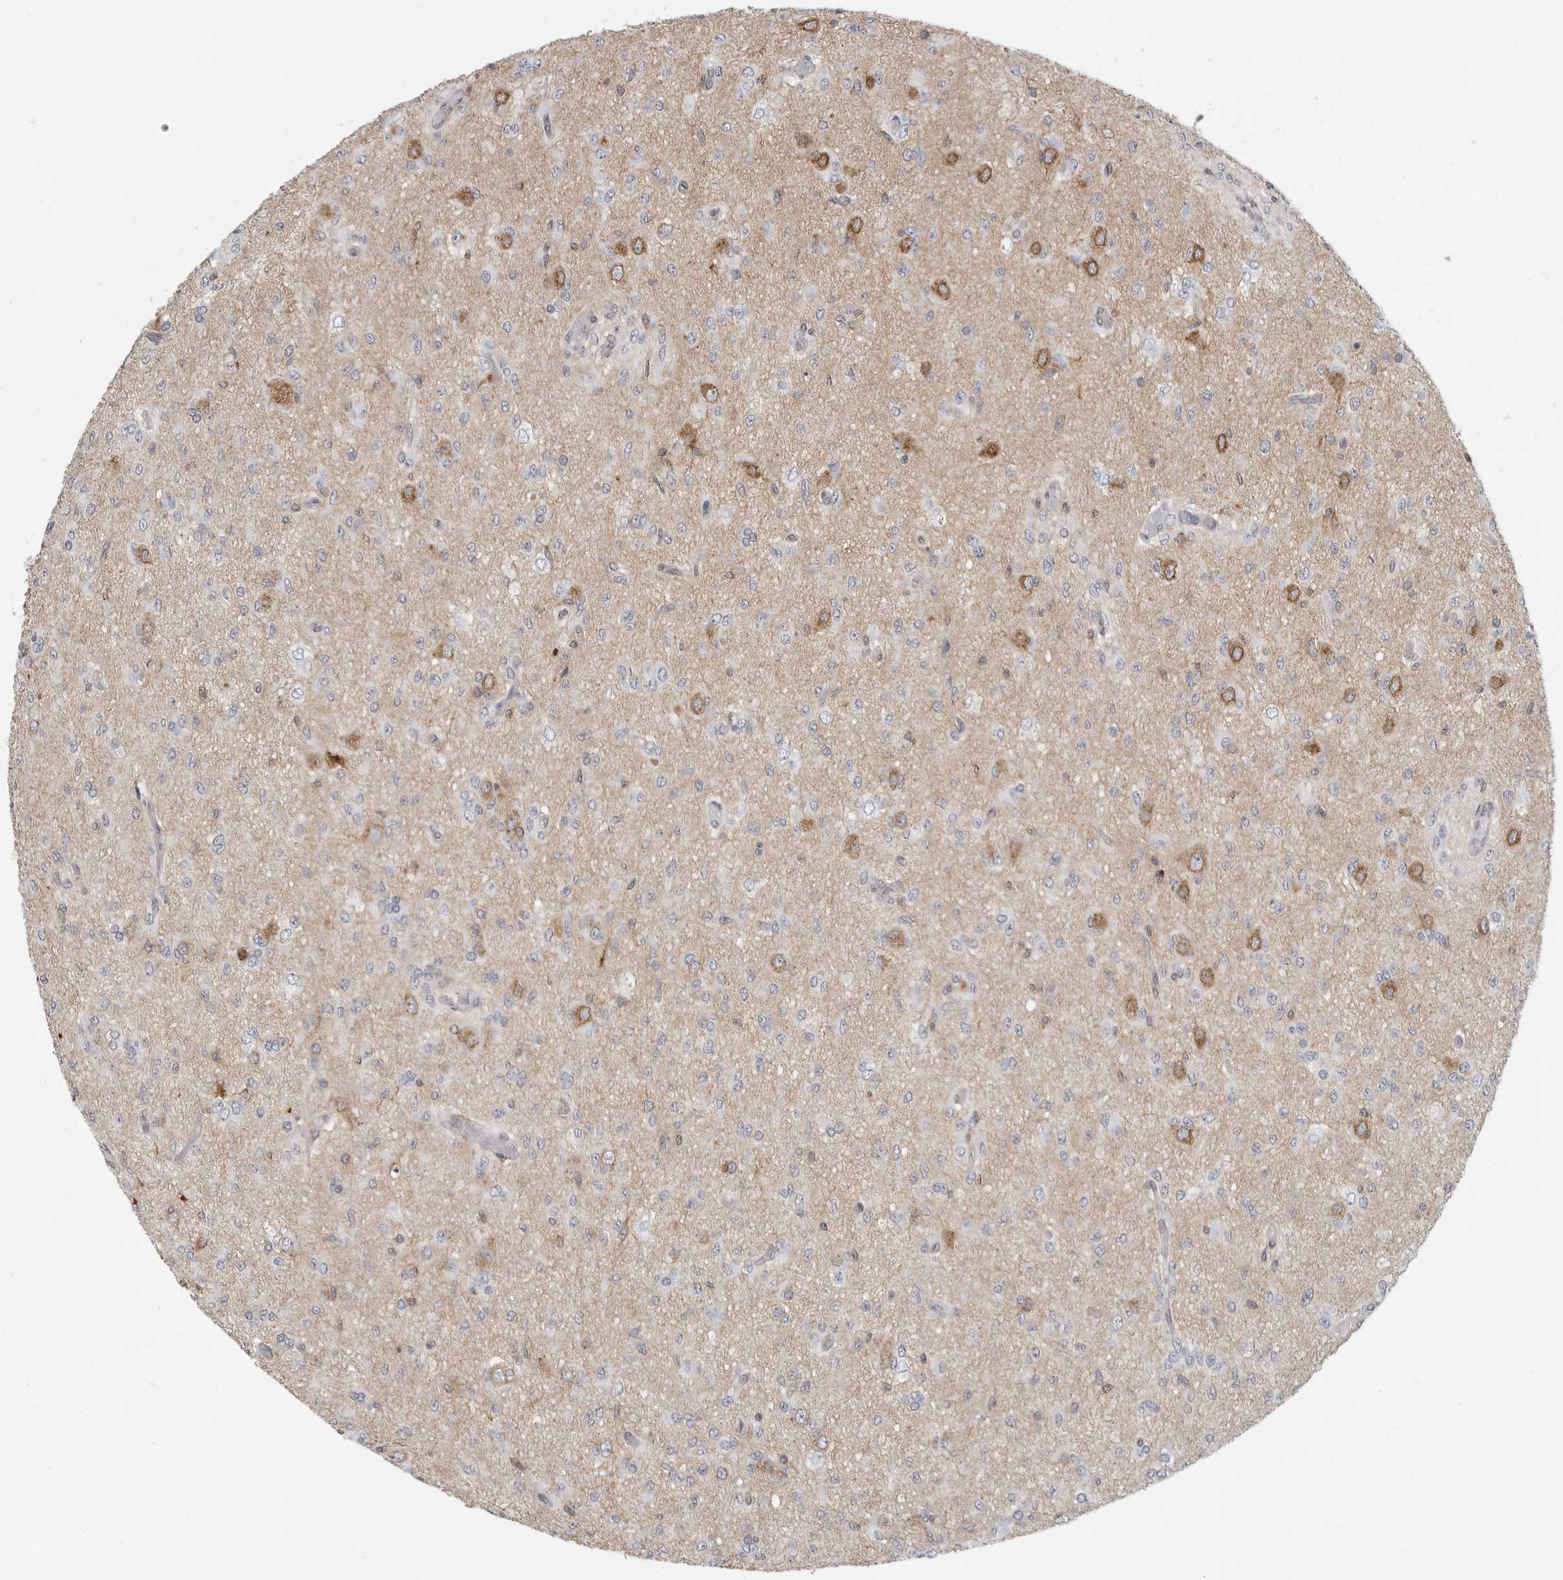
{"staining": {"intensity": "negative", "quantity": "none", "location": "none"}, "tissue": "glioma", "cell_type": "Tumor cells", "image_type": "cancer", "snomed": [{"axis": "morphology", "description": "Glioma, malignant, High grade"}, {"axis": "topography", "description": "Brain"}], "caption": "Image shows no protein expression in tumor cells of glioma tissue.", "gene": "ANXA11", "patient": {"sex": "female", "age": 59}}